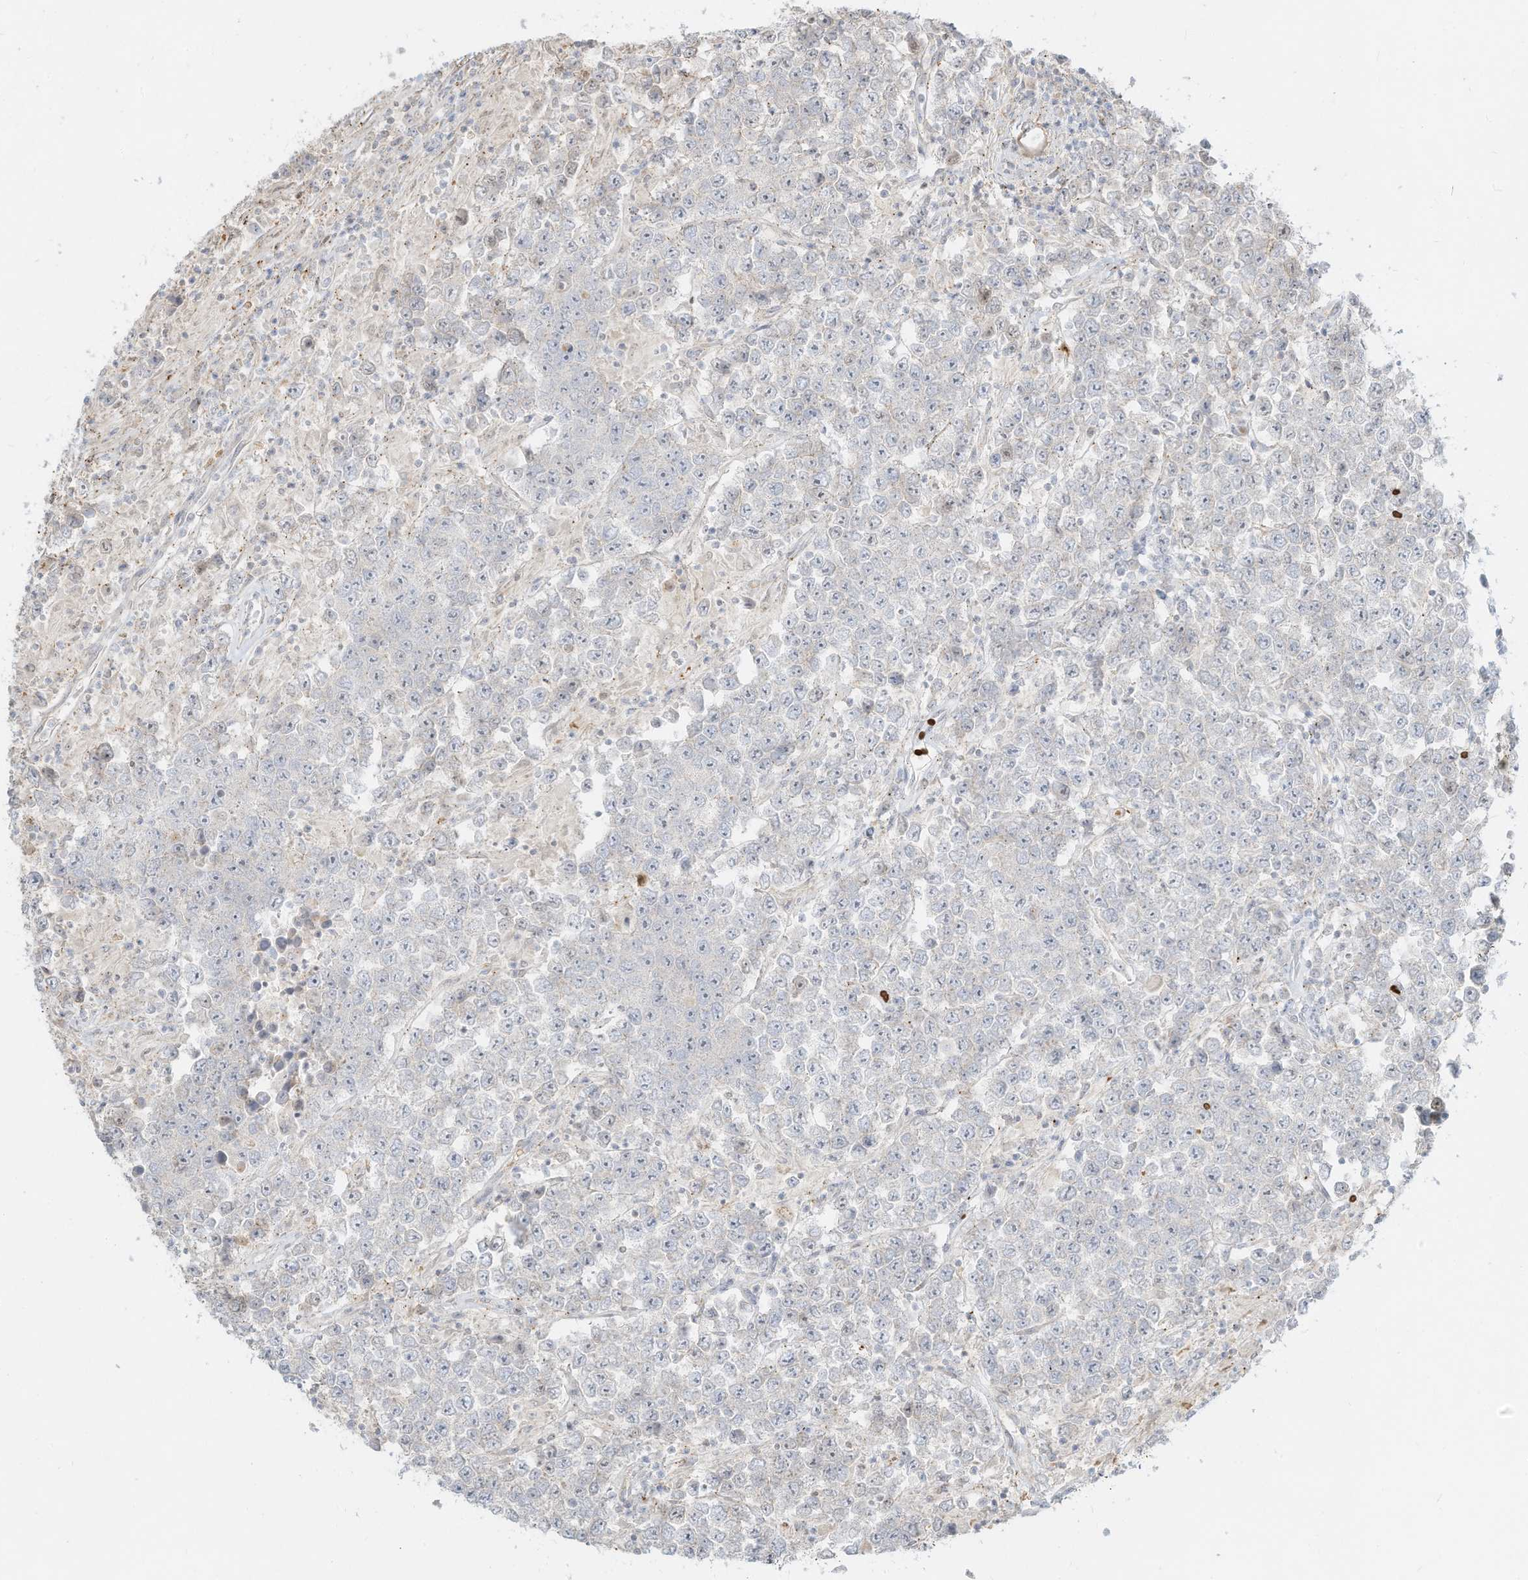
{"staining": {"intensity": "negative", "quantity": "none", "location": "none"}, "tissue": "testis cancer", "cell_type": "Tumor cells", "image_type": "cancer", "snomed": [{"axis": "morphology", "description": "Normal tissue, NOS"}, {"axis": "morphology", "description": "Urothelial carcinoma, High grade"}, {"axis": "morphology", "description": "Seminoma, NOS"}, {"axis": "morphology", "description": "Carcinoma, Embryonal, NOS"}, {"axis": "topography", "description": "Urinary bladder"}, {"axis": "topography", "description": "Testis"}], "caption": "Immunohistochemistry micrograph of testis cancer (seminoma) stained for a protein (brown), which displays no positivity in tumor cells.", "gene": "OFD1", "patient": {"sex": "male", "age": 41}}